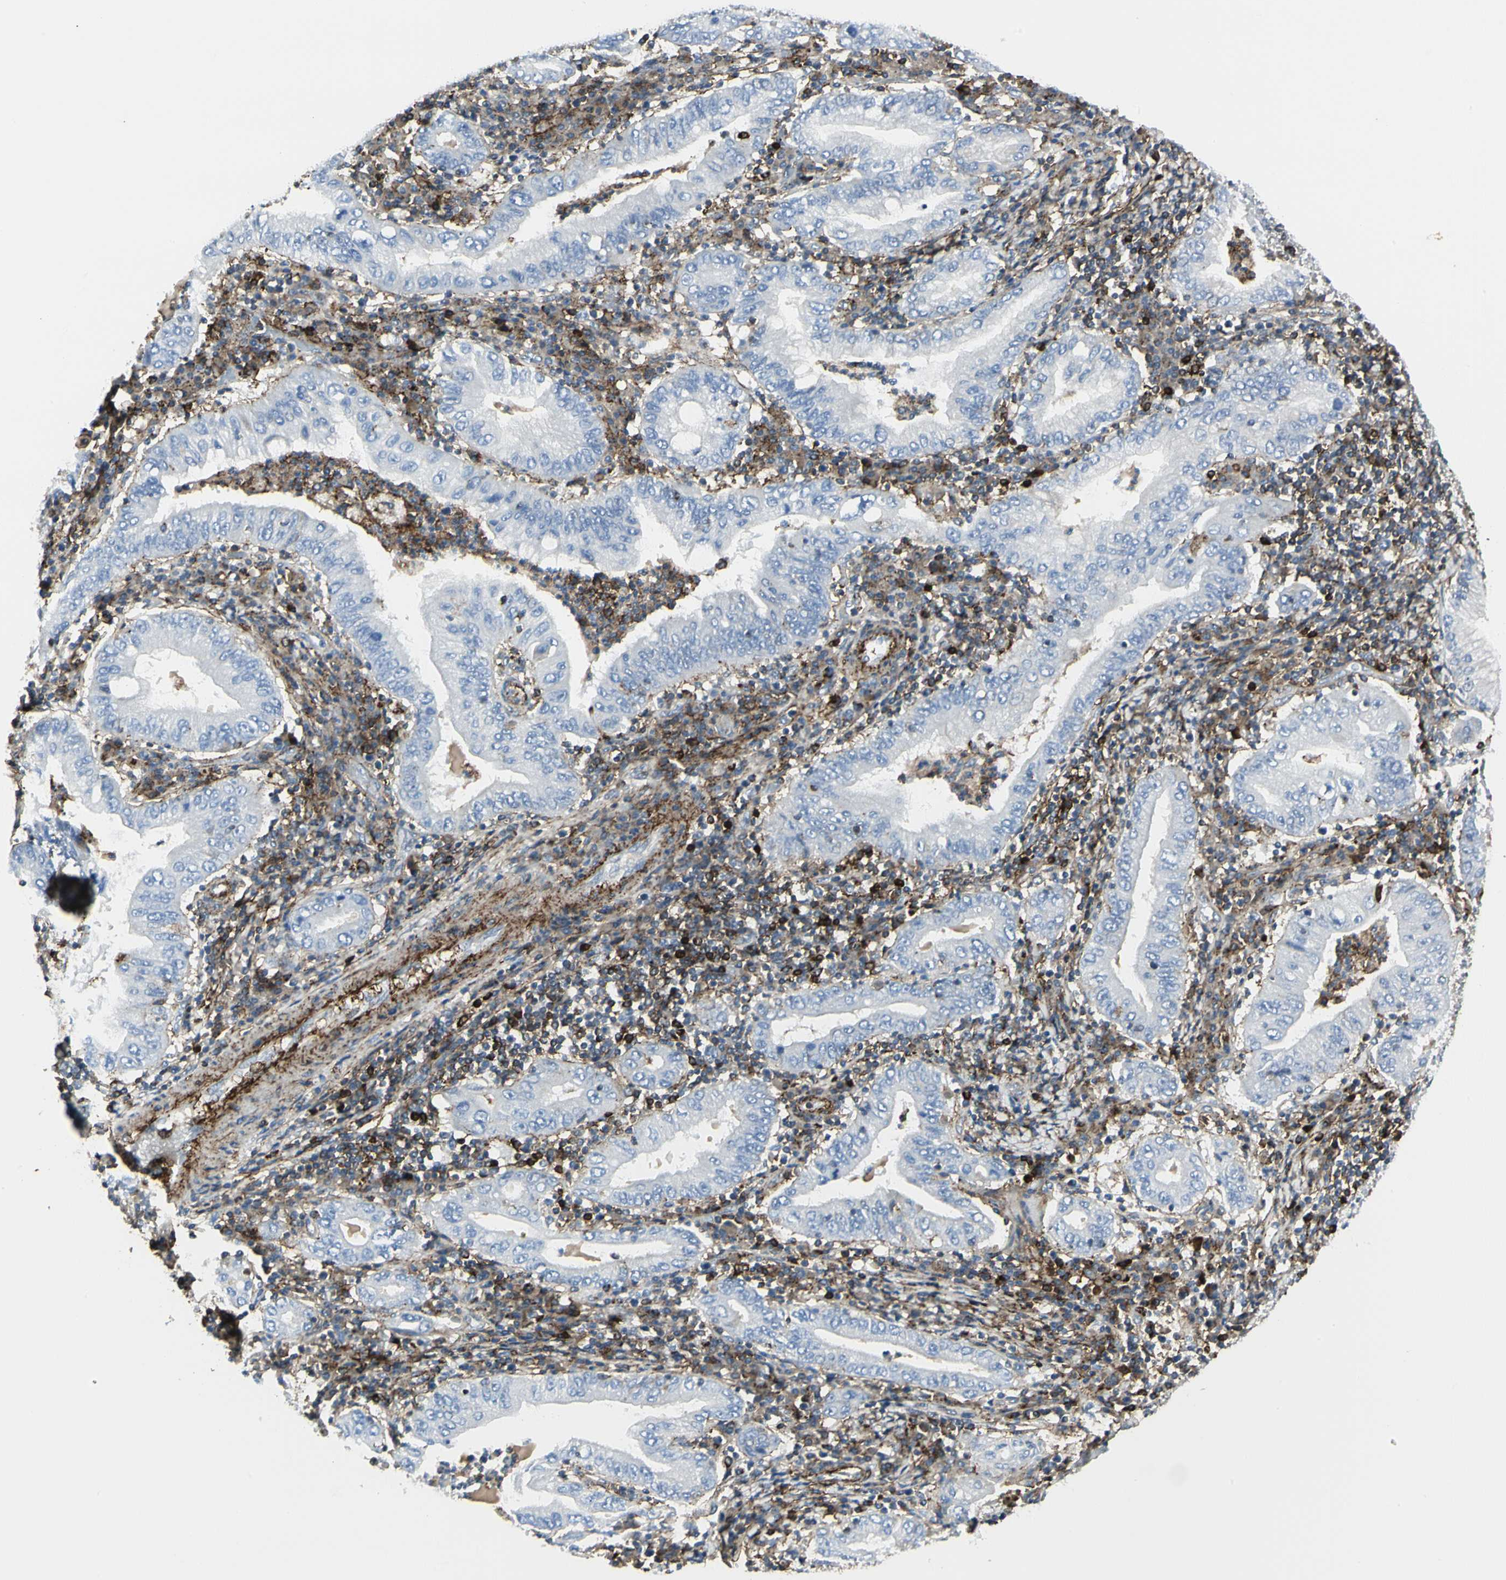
{"staining": {"intensity": "negative", "quantity": "none", "location": "none"}, "tissue": "stomach cancer", "cell_type": "Tumor cells", "image_type": "cancer", "snomed": [{"axis": "morphology", "description": "Normal tissue, NOS"}, {"axis": "morphology", "description": "Adenocarcinoma, NOS"}, {"axis": "topography", "description": "Esophagus"}, {"axis": "topography", "description": "Stomach, upper"}, {"axis": "topography", "description": "Peripheral nerve tissue"}], "caption": "High magnification brightfield microscopy of stomach cancer stained with DAB (3,3'-diaminobenzidine) (brown) and counterstained with hematoxylin (blue): tumor cells show no significant positivity.", "gene": "CLEC2B", "patient": {"sex": "male", "age": 62}}